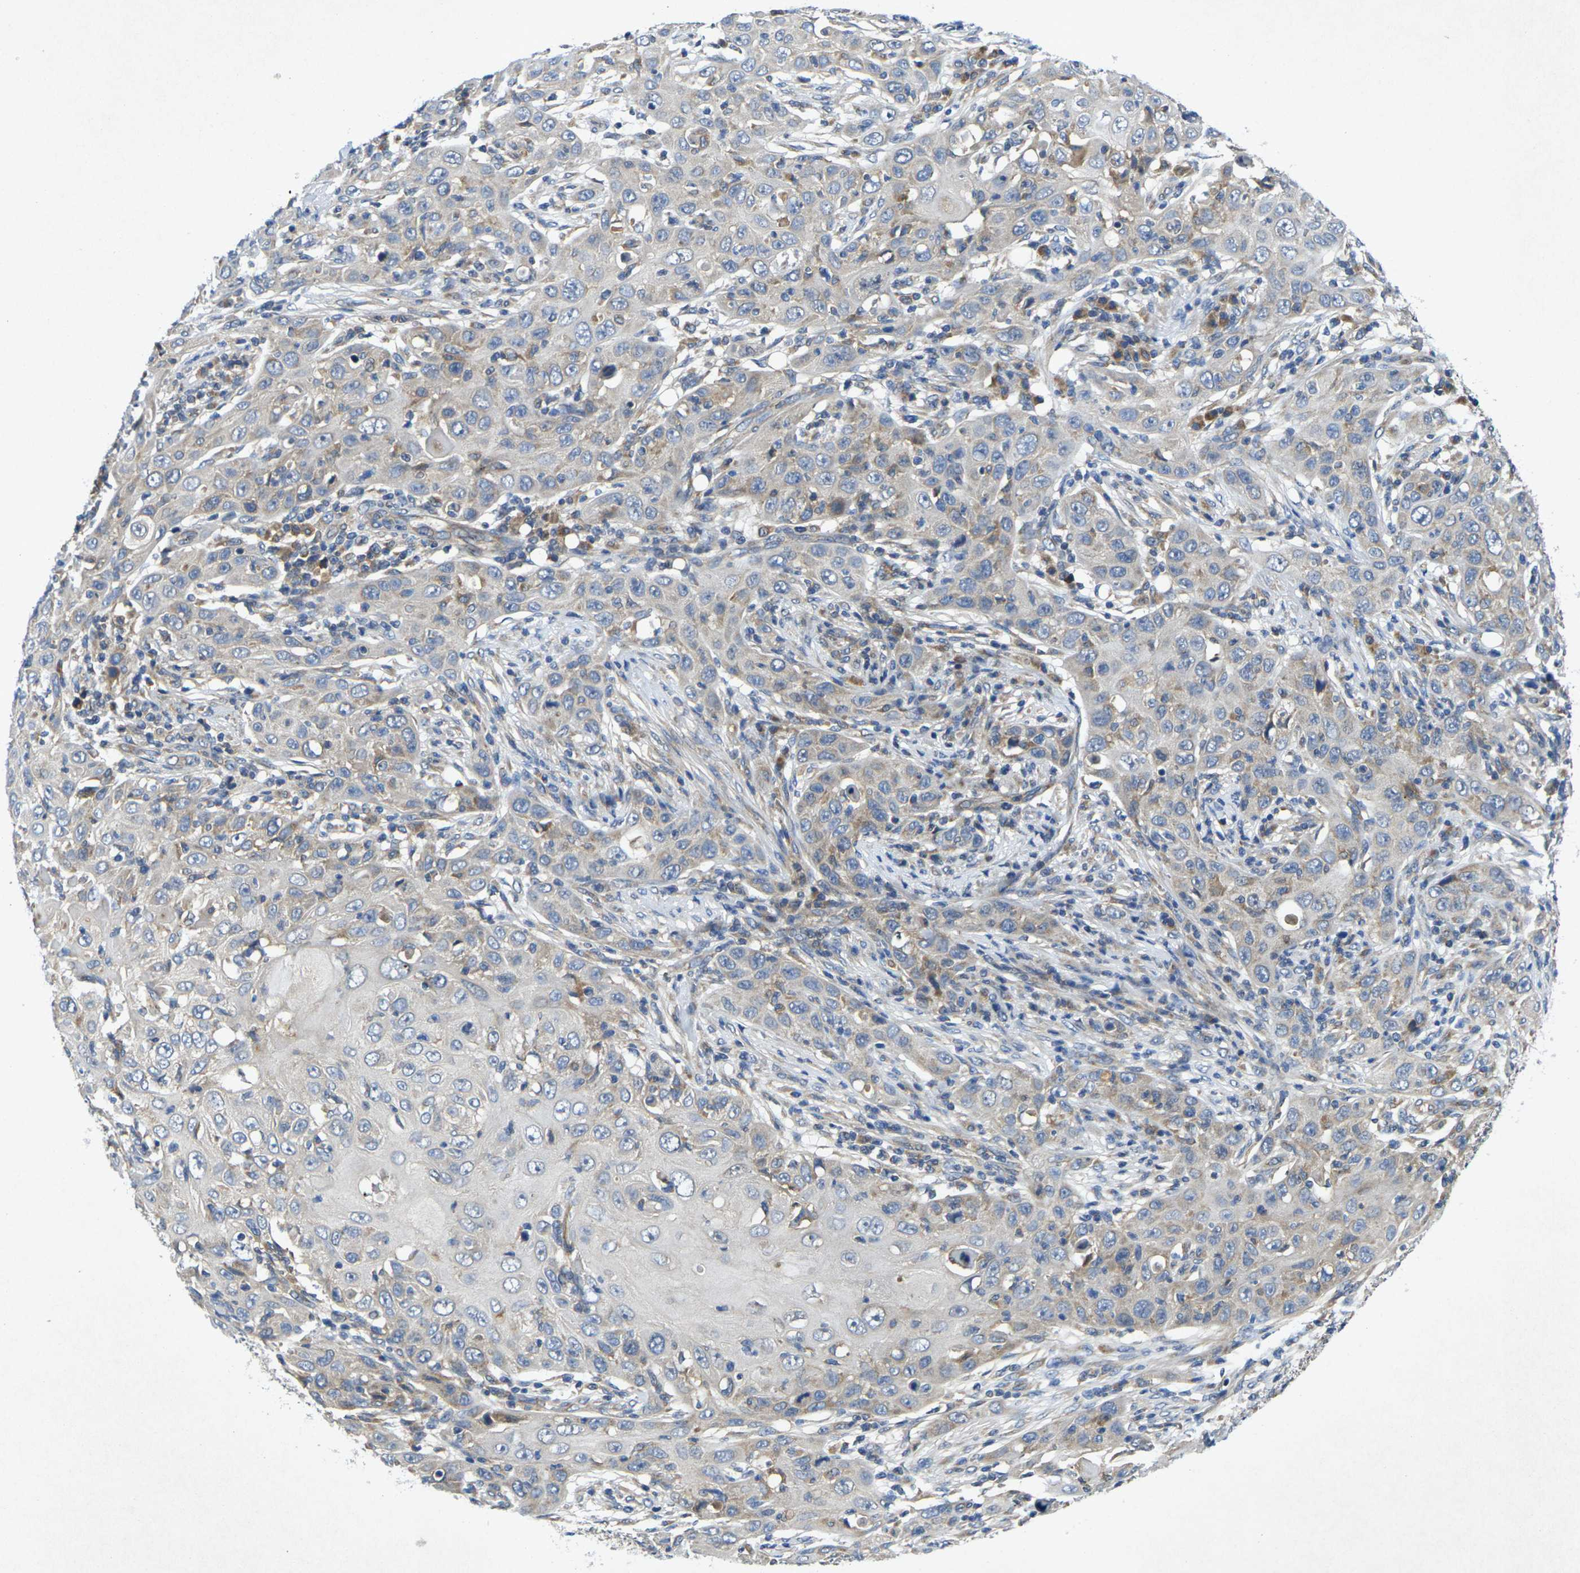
{"staining": {"intensity": "weak", "quantity": "<25%", "location": "cytoplasmic/membranous"}, "tissue": "skin cancer", "cell_type": "Tumor cells", "image_type": "cancer", "snomed": [{"axis": "morphology", "description": "Squamous cell carcinoma, NOS"}, {"axis": "topography", "description": "Skin"}], "caption": "Immunohistochemistry micrograph of squamous cell carcinoma (skin) stained for a protein (brown), which shows no expression in tumor cells.", "gene": "KIF1B", "patient": {"sex": "female", "age": 88}}